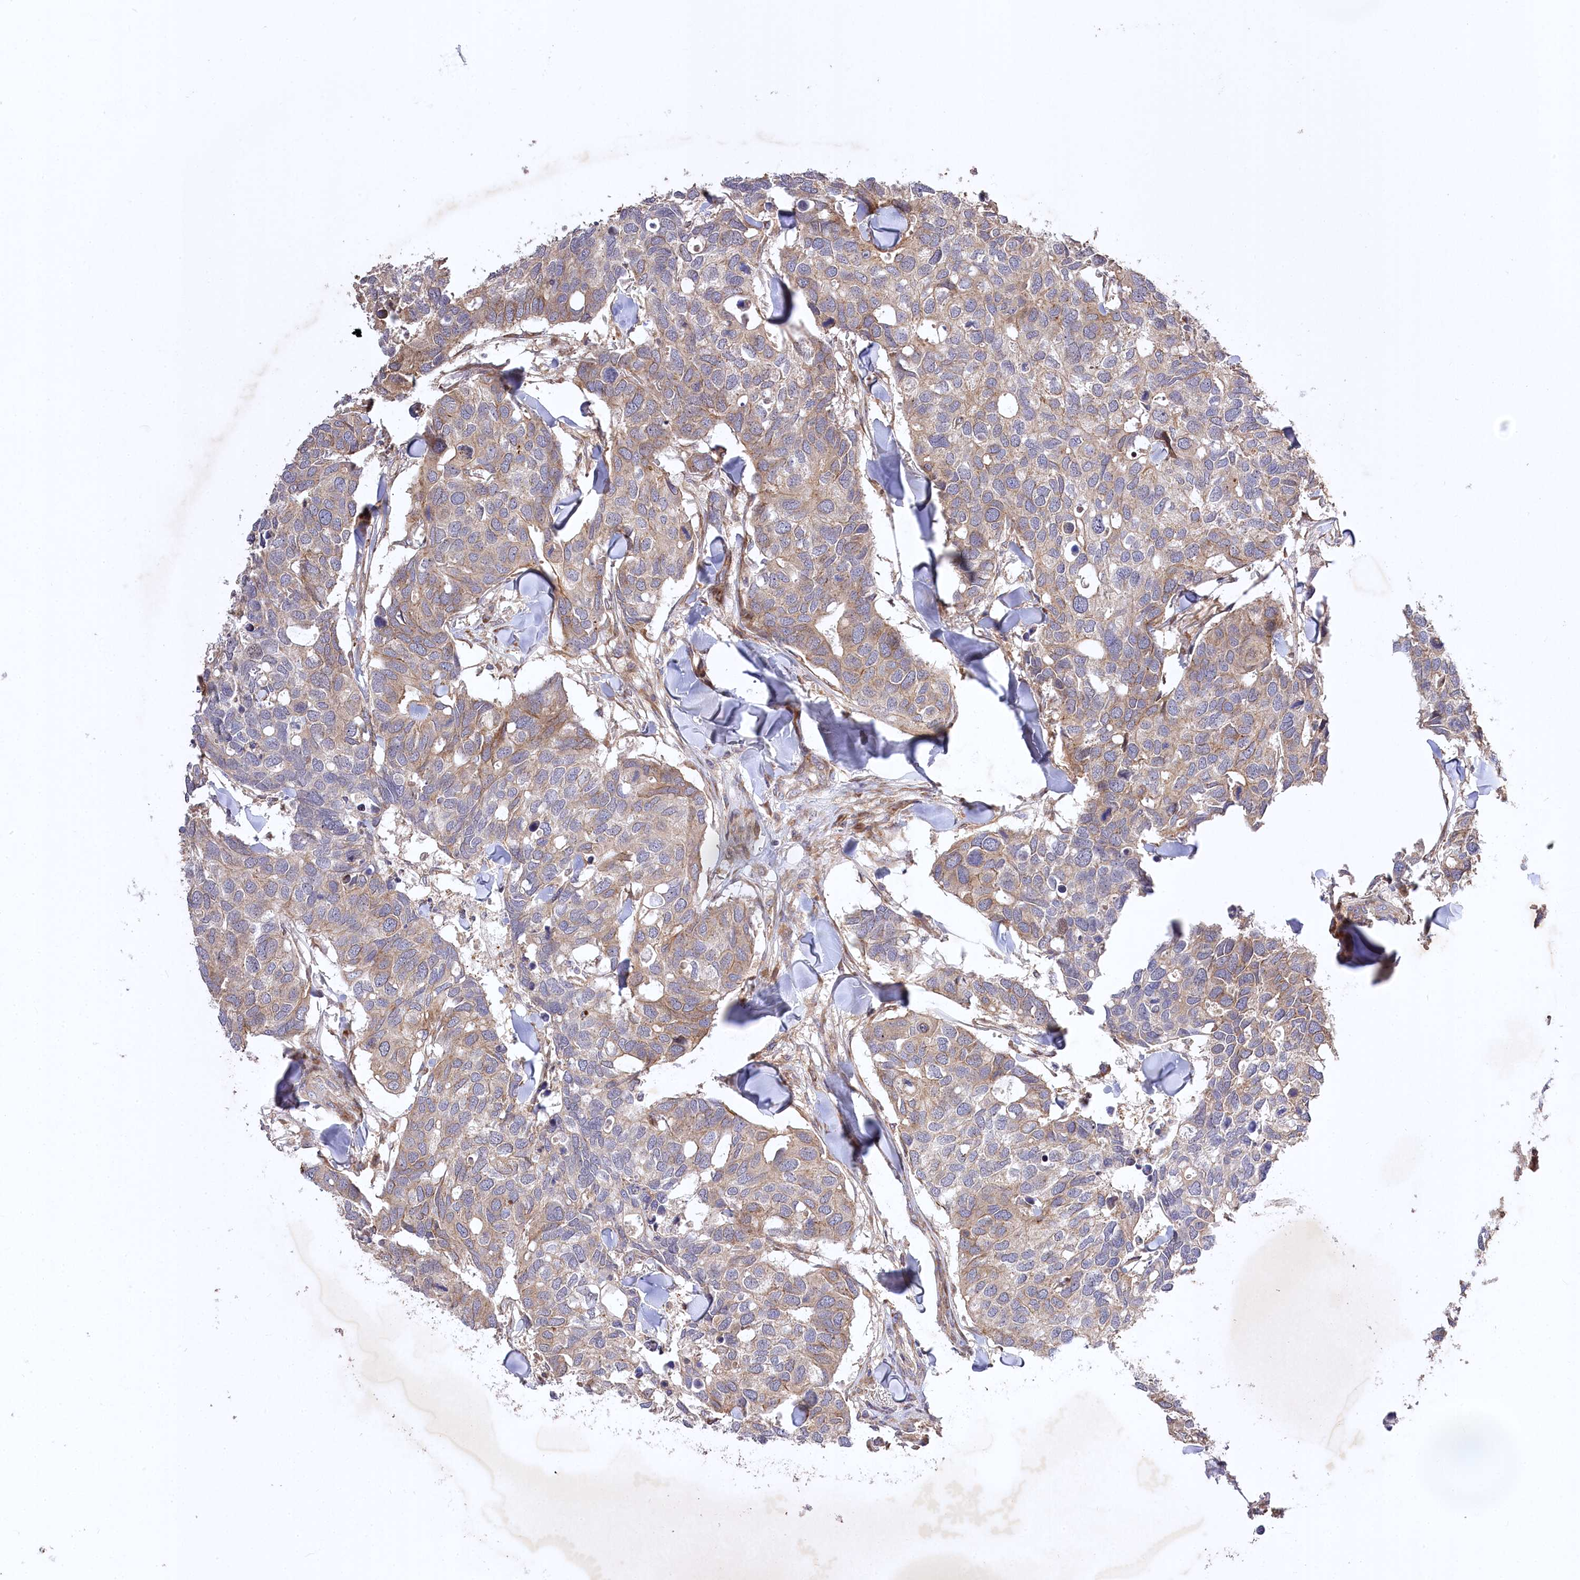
{"staining": {"intensity": "weak", "quantity": ">75%", "location": "cytoplasmic/membranous"}, "tissue": "breast cancer", "cell_type": "Tumor cells", "image_type": "cancer", "snomed": [{"axis": "morphology", "description": "Duct carcinoma"}, {"axis": "topography", "description": "Breast"}], "caption": "Infiltrating ductal carcinoma (breast) stained with immunohistochemistry reveals weak cytoplasmic/membranous positivity in about >75% of tumor cells.", "gene": "TRUB1", "patient": {"sex": "female", "age": 83}}